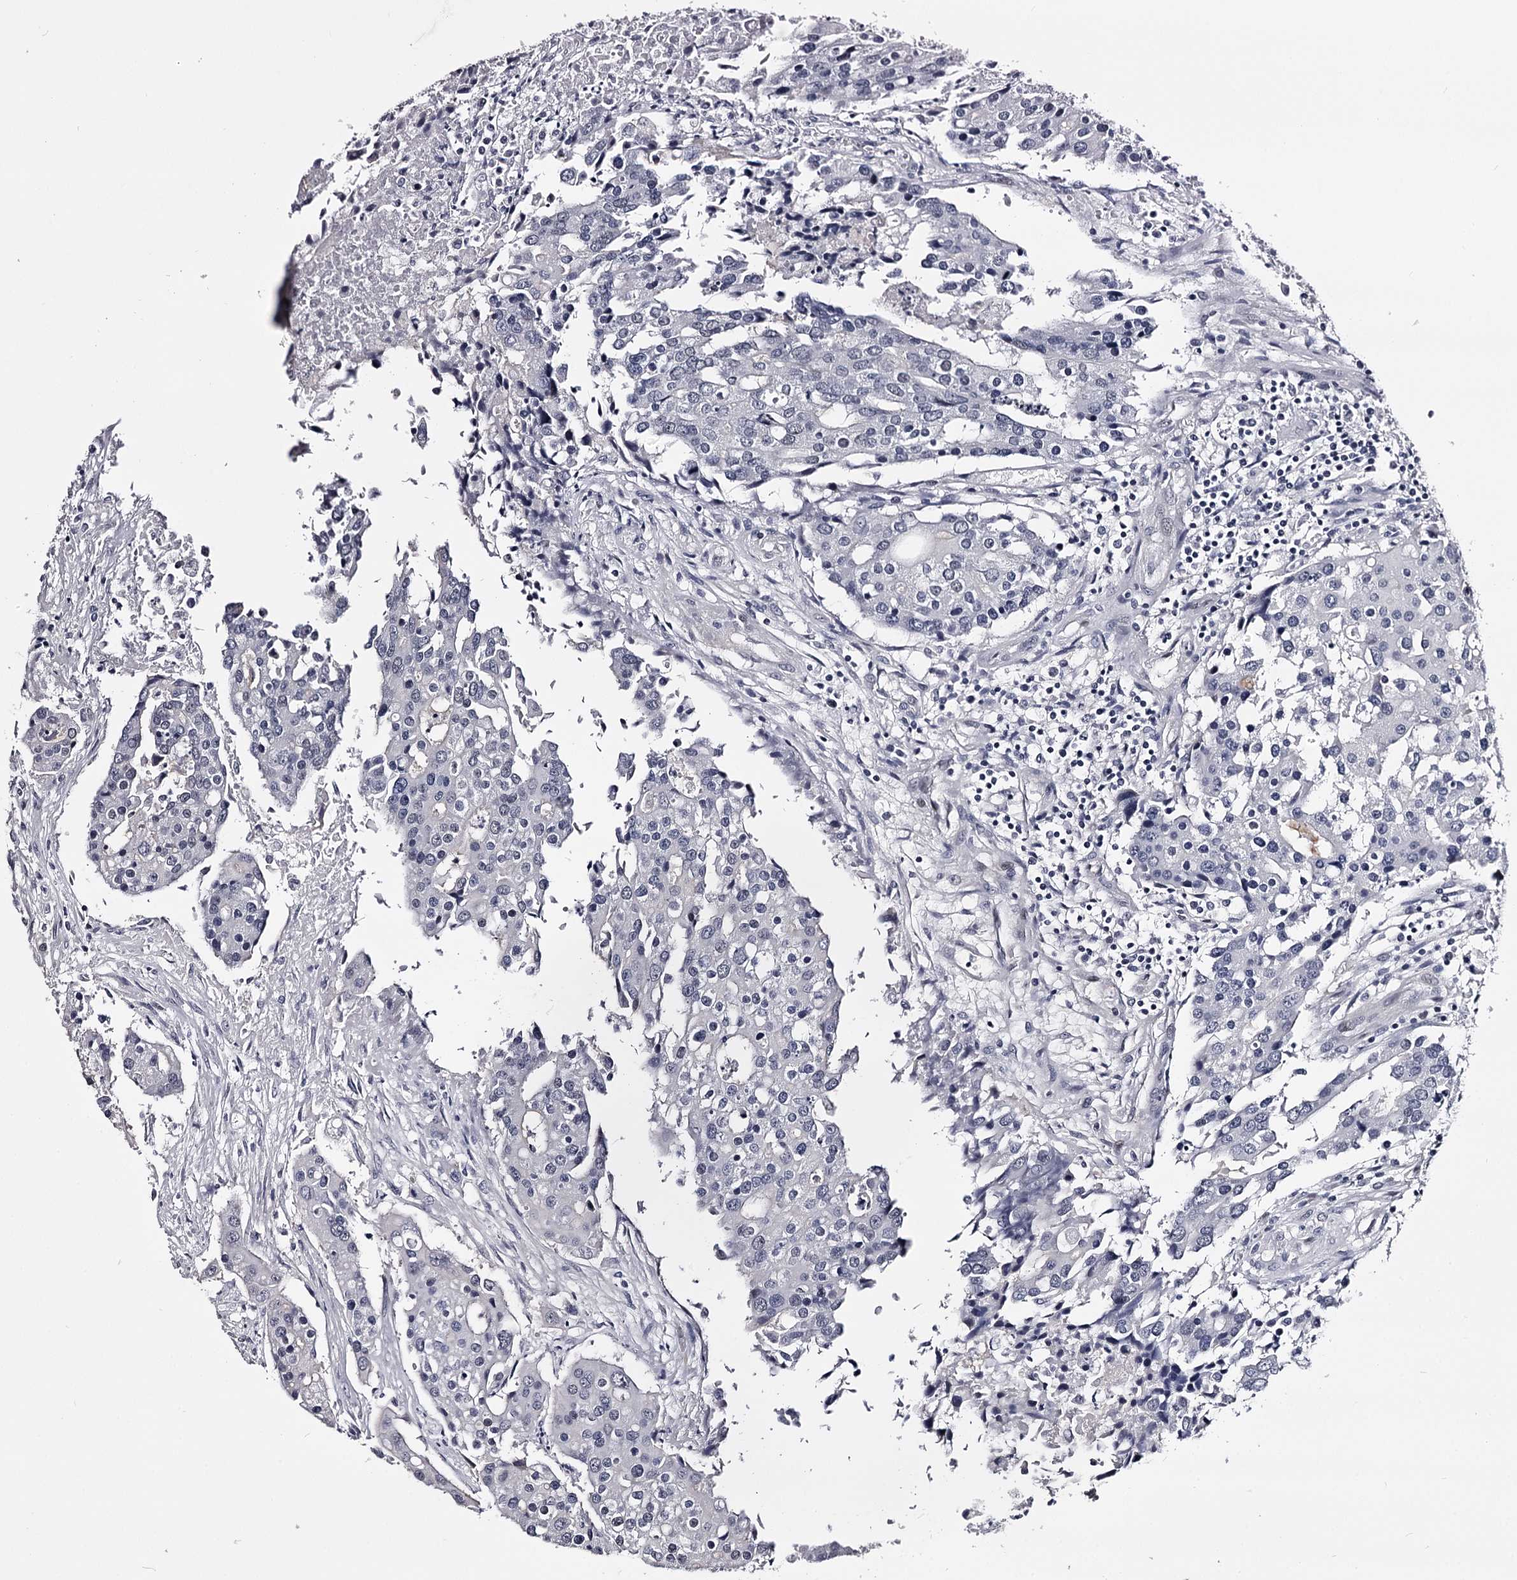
{"staining": {"intensity": "negative", "quantity": "none", "location": "none"}, "tissue": "colorectal cancer", "cell_type": "Tumor cells", "image_type": "cancer", "snomed": [{"axis": "morphology", "description": "Adenocarcinoma, NOS"}, {"axis": "topography", "description": "Colon"}], "caption": "Tumor cells show no significant staining in colorectal cancer.", "gene": "OVOL2", "patient": {"sex": "male", "age": 77}}